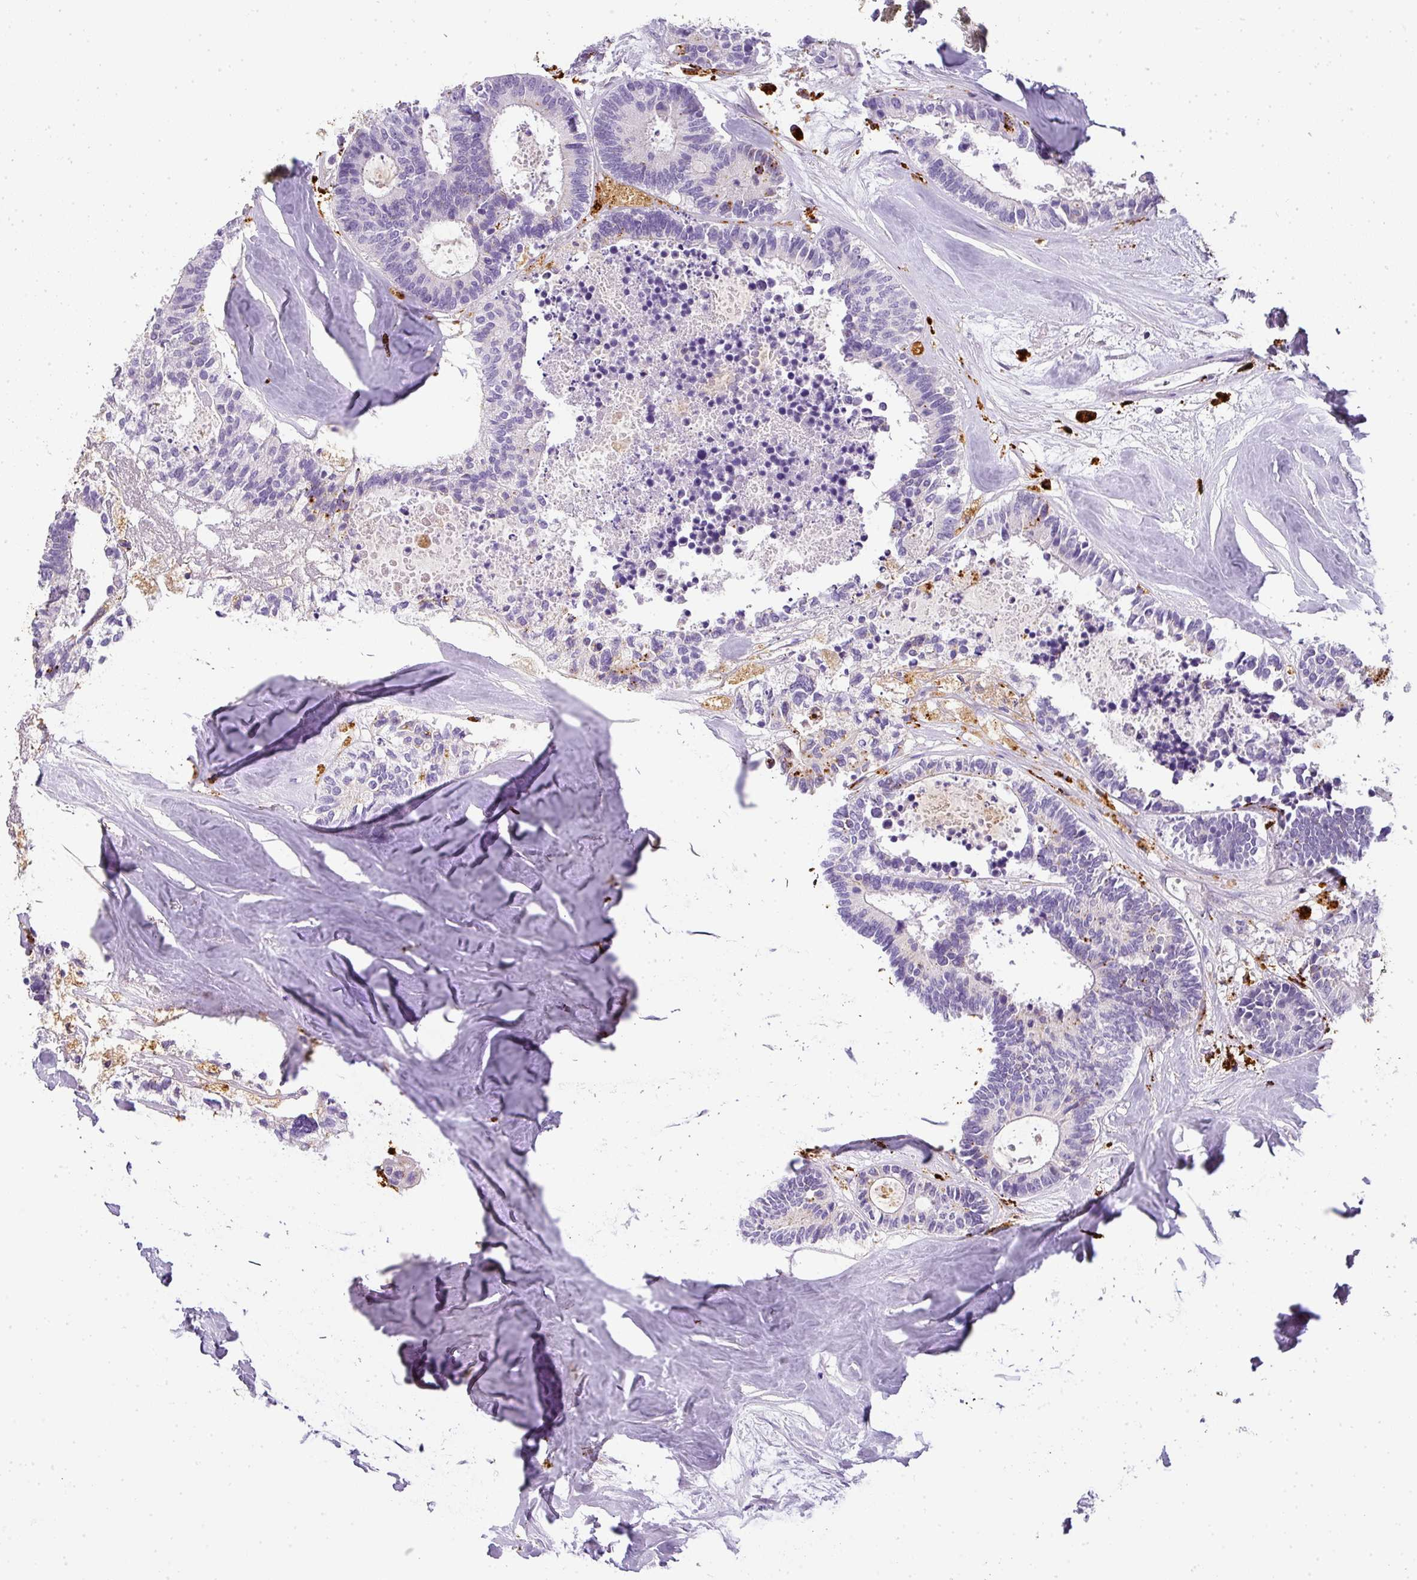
{"staining": {"intensity": "moderate", "quantity": "<25%", "location": "cytoplasmic/membranous"}, "tissue": "colorectal cancer", "cell_type": "Tumor cells", "image_type": "cancer", "snomed": [{"axis": "morphology", "description": "Adenocarcinoma, NOS"}, {"axis": "topography", "description": "Colon"}, {"axis": "topography", "description": "Rectum"}], "caption": "Protein analysis of adenocarcinoma (colorectal) tissue exhibits moderate cytoplasmic/membranous expression in approximately <25% of tumor cells. (IHC, brightfield microscopy, high magnification).", "gene": "MMACHC", "patient": {"sex": "male", "age": 57}}